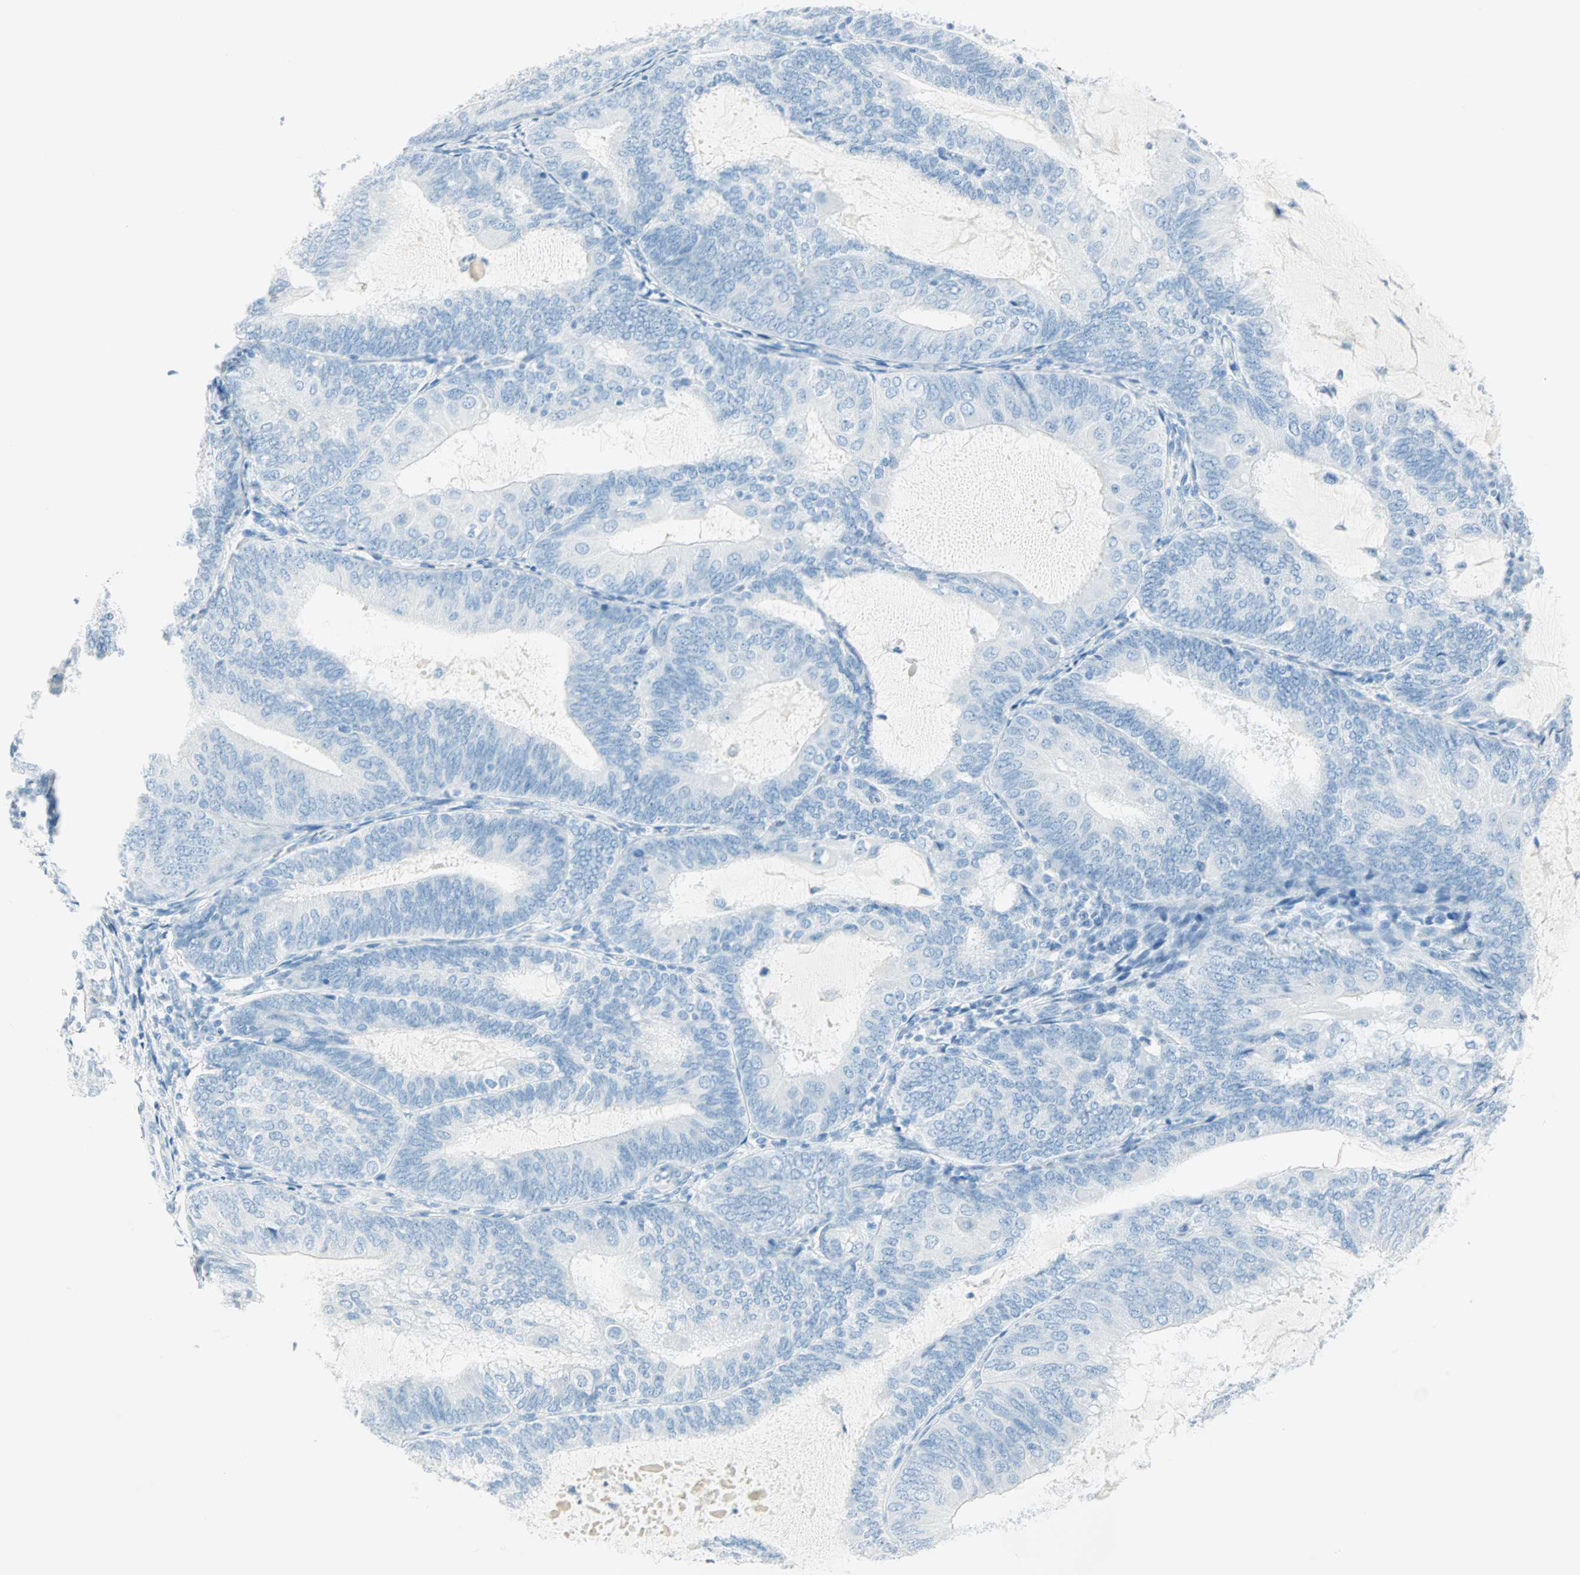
{"staining": {"intensity": "negative", "quantity": "none", "location": "none"}, "tissue": "endometrial cancer", "cell_type": "Tumor cells", "image_type": "cancer", "snomed": [{"axis": "morphology", "description": "Adenocarcinoma, NOS"}, {"axis": "topography", "description": "Endometrium"}], "caption": "The immunohistochemistry micrograph has no significant staining in tumor cells of endometrial adenocarcinoma tissue. (DAB IHC with hematoxylin counter stain).", "gene": "NES", "patient": {"sex": "female", "age": 81}}